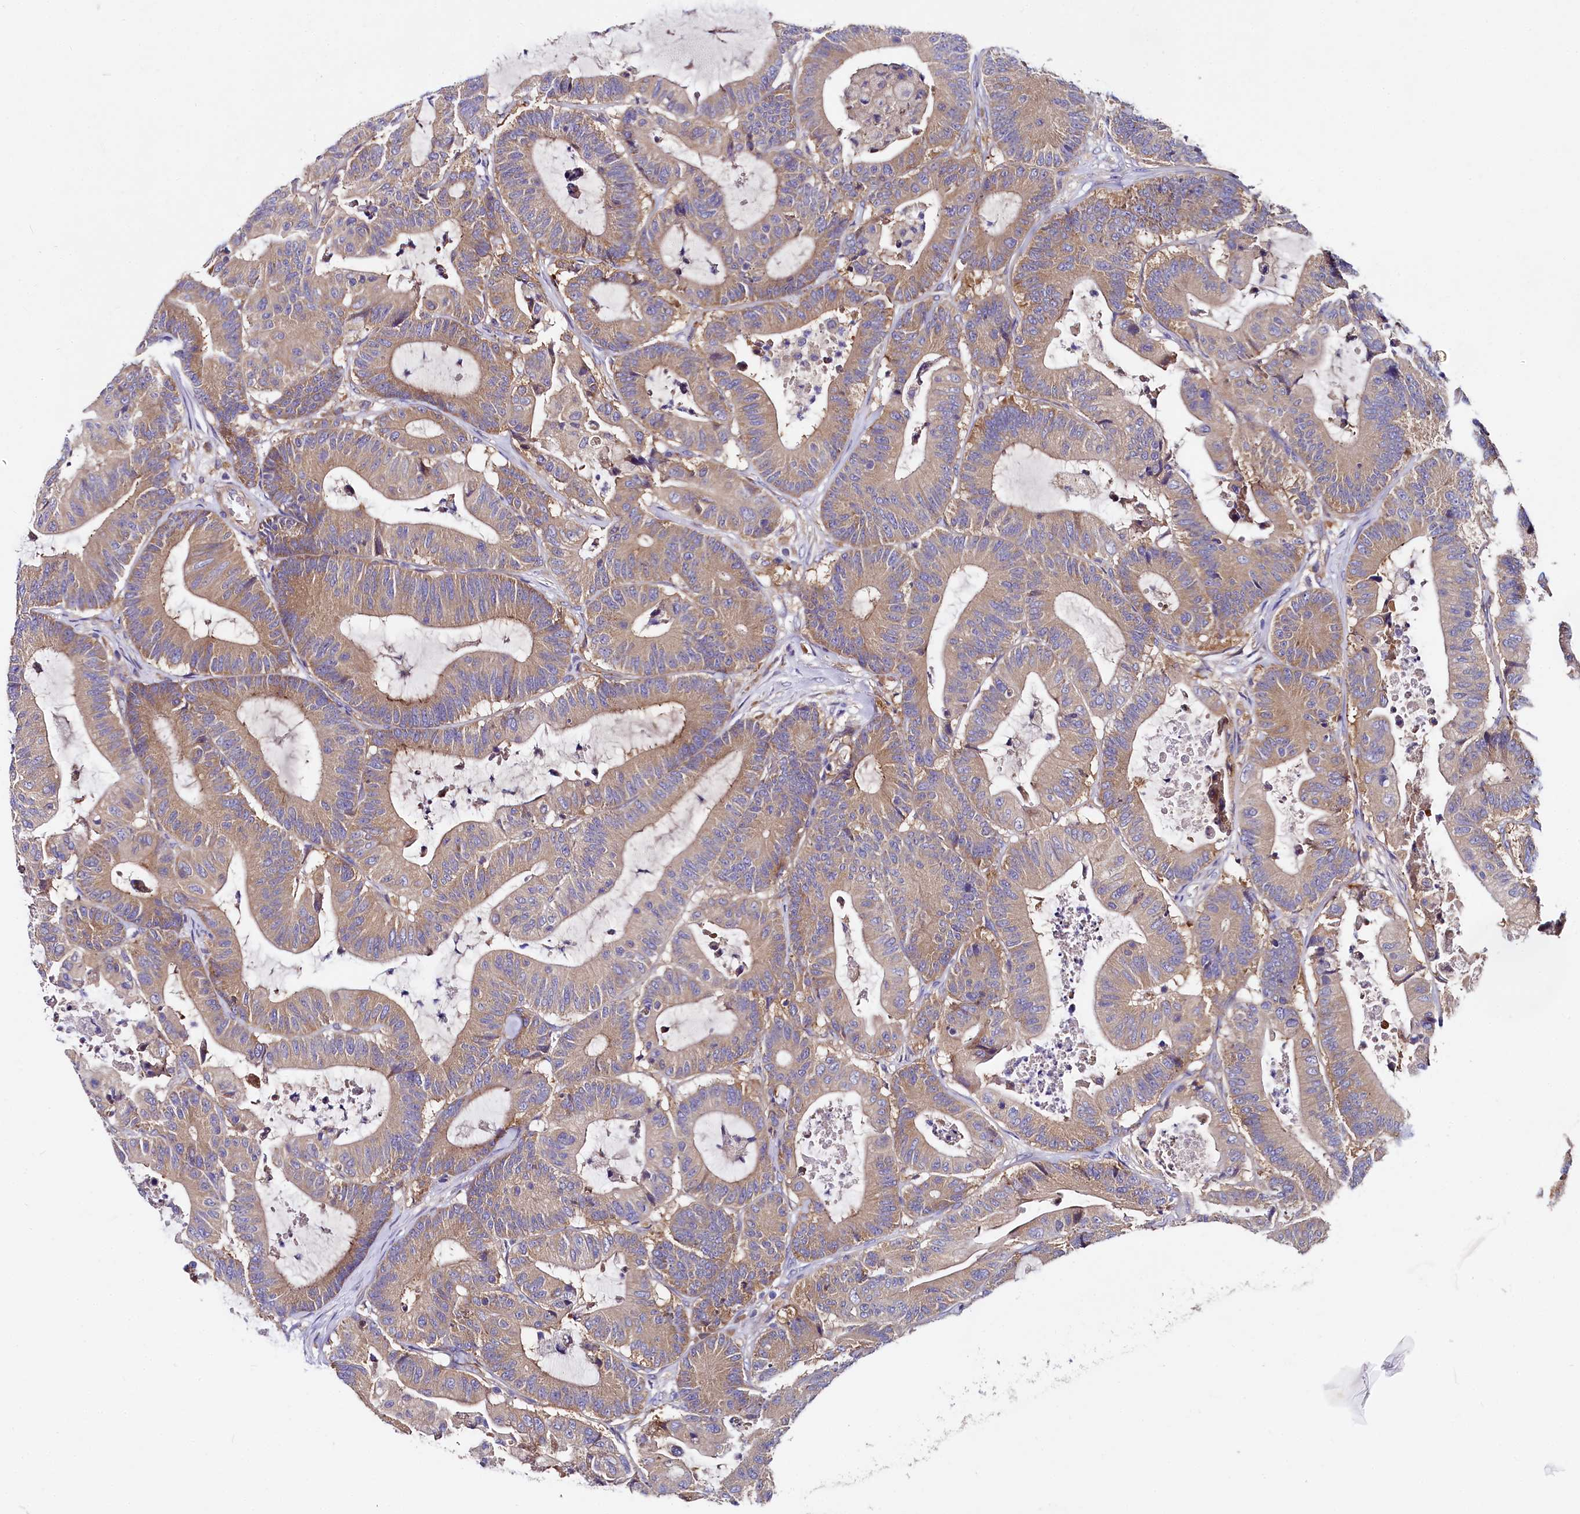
{"staining": {"intensity": "moderate", "quantity": ">75%", "location": "cytoplasmic/membranous"}, "tissue": "colorectal cancer", "cell_type": "Tumor cells", "image_type": "cancer", "snomed": [{"axis": "morphology", "description": "Adenocarcinoma, NOS"}, {"axis": "topography", "description": "Colon"}], "caption": "Adenocarcinoma (colorectal) tissue demonstrates moderate cytoplasmic/membranous positivity in about >75% of tumor cells, visualized by immunohistochemistry.", "gene": "QARS1", "patient": {"sex": "female", "age": 84}}